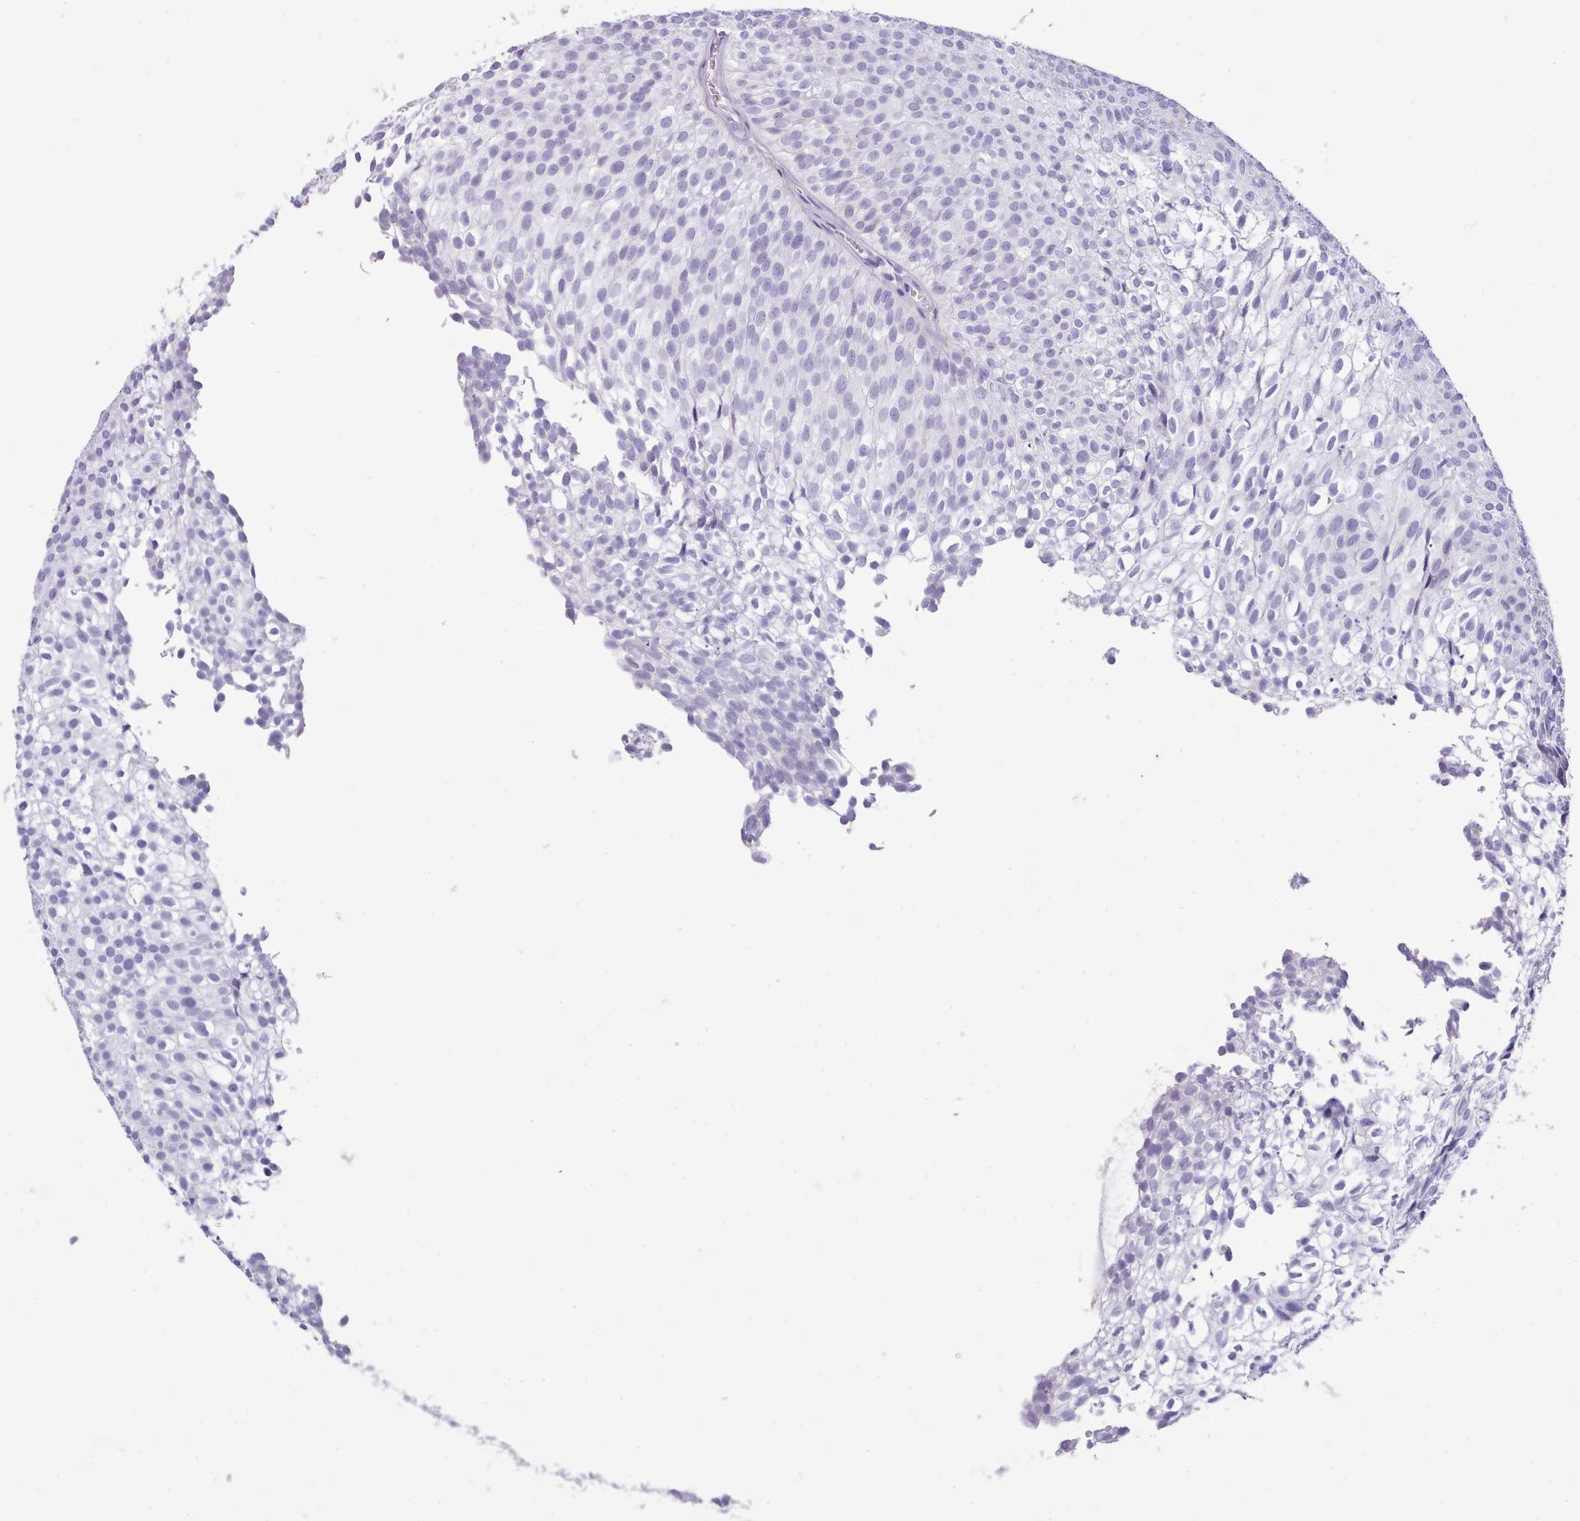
{"staining": {"intensity": "negative", "quantity": "none", "location": "none"}, "tissue": "urothelial cancer", "cell_type": "Tumor cells", "image_type": "cancer", "snomed": [{"axis": "morphology", "description": "Urothelial carcinoma, Low grade"}, {"axis": "topography", "description": "Urinary bladder"}], "caption": "Urothelial carcinoma (low-grade) stained for a protein using immunohistochemistry (IHC) demonstrates no expression tumor cells.", "gene": "GAA", "patient": {"sex": "male", "age": 91}}